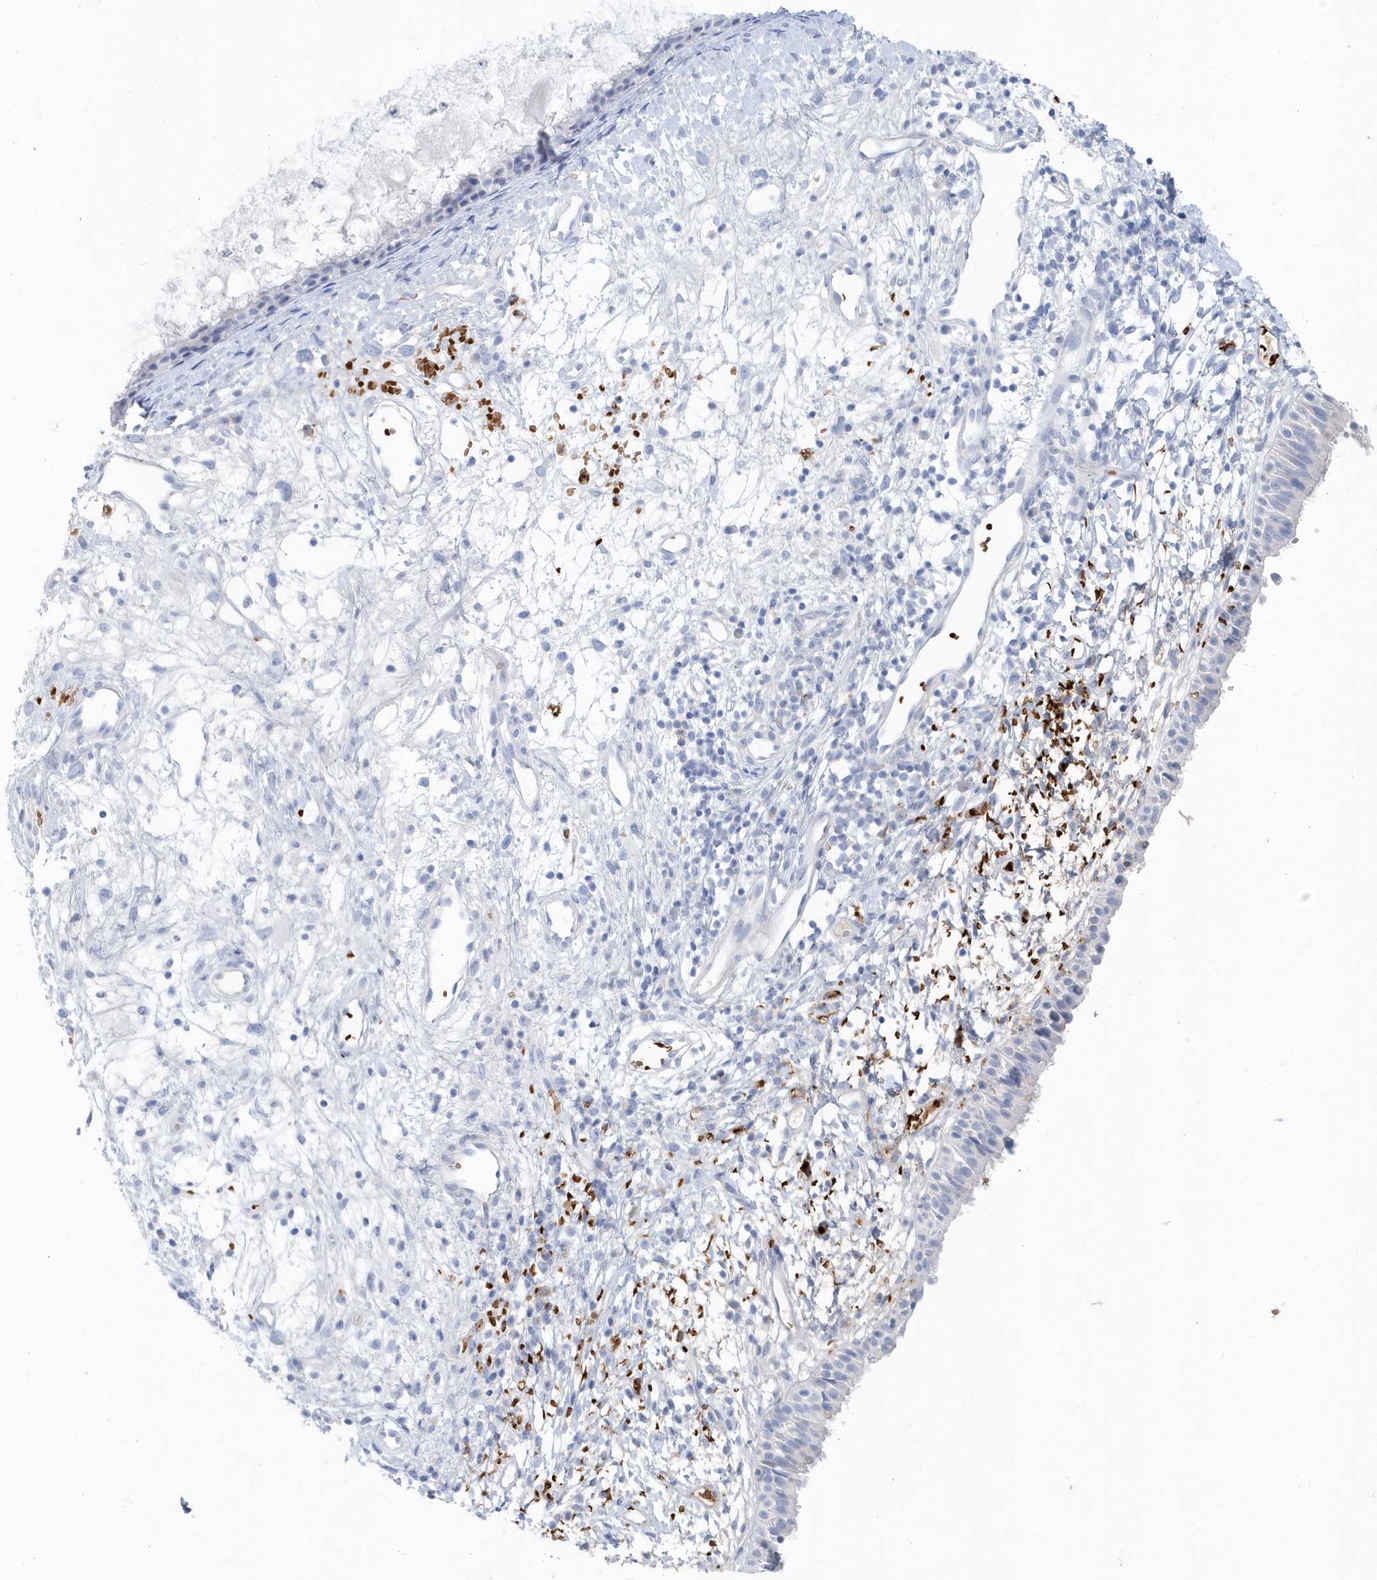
{"staining": {"intensity": "negative", "quantity": "none", "location": "none"}, "tissue": "nasopharynx", "cell_type": "Respiratory epithelial cells", "image_type": "normal", "snomed": [{"axis": "morphology", "description": "Normal tissue, NOS"}, {"axis": "topography", "description": "Nasopharynx"}], "caption": "Nasopharynx was stained to show a protein in brown. There is no significant expression in respiratory epithelial cells. The staining was performed using DAB to visualize the protein expression in brown, while the nuclei were stained in blue with hematoxylin (Magnification: 20x).", "gene": "HBA2", "patient": {"sex": "male", "age": 22}}